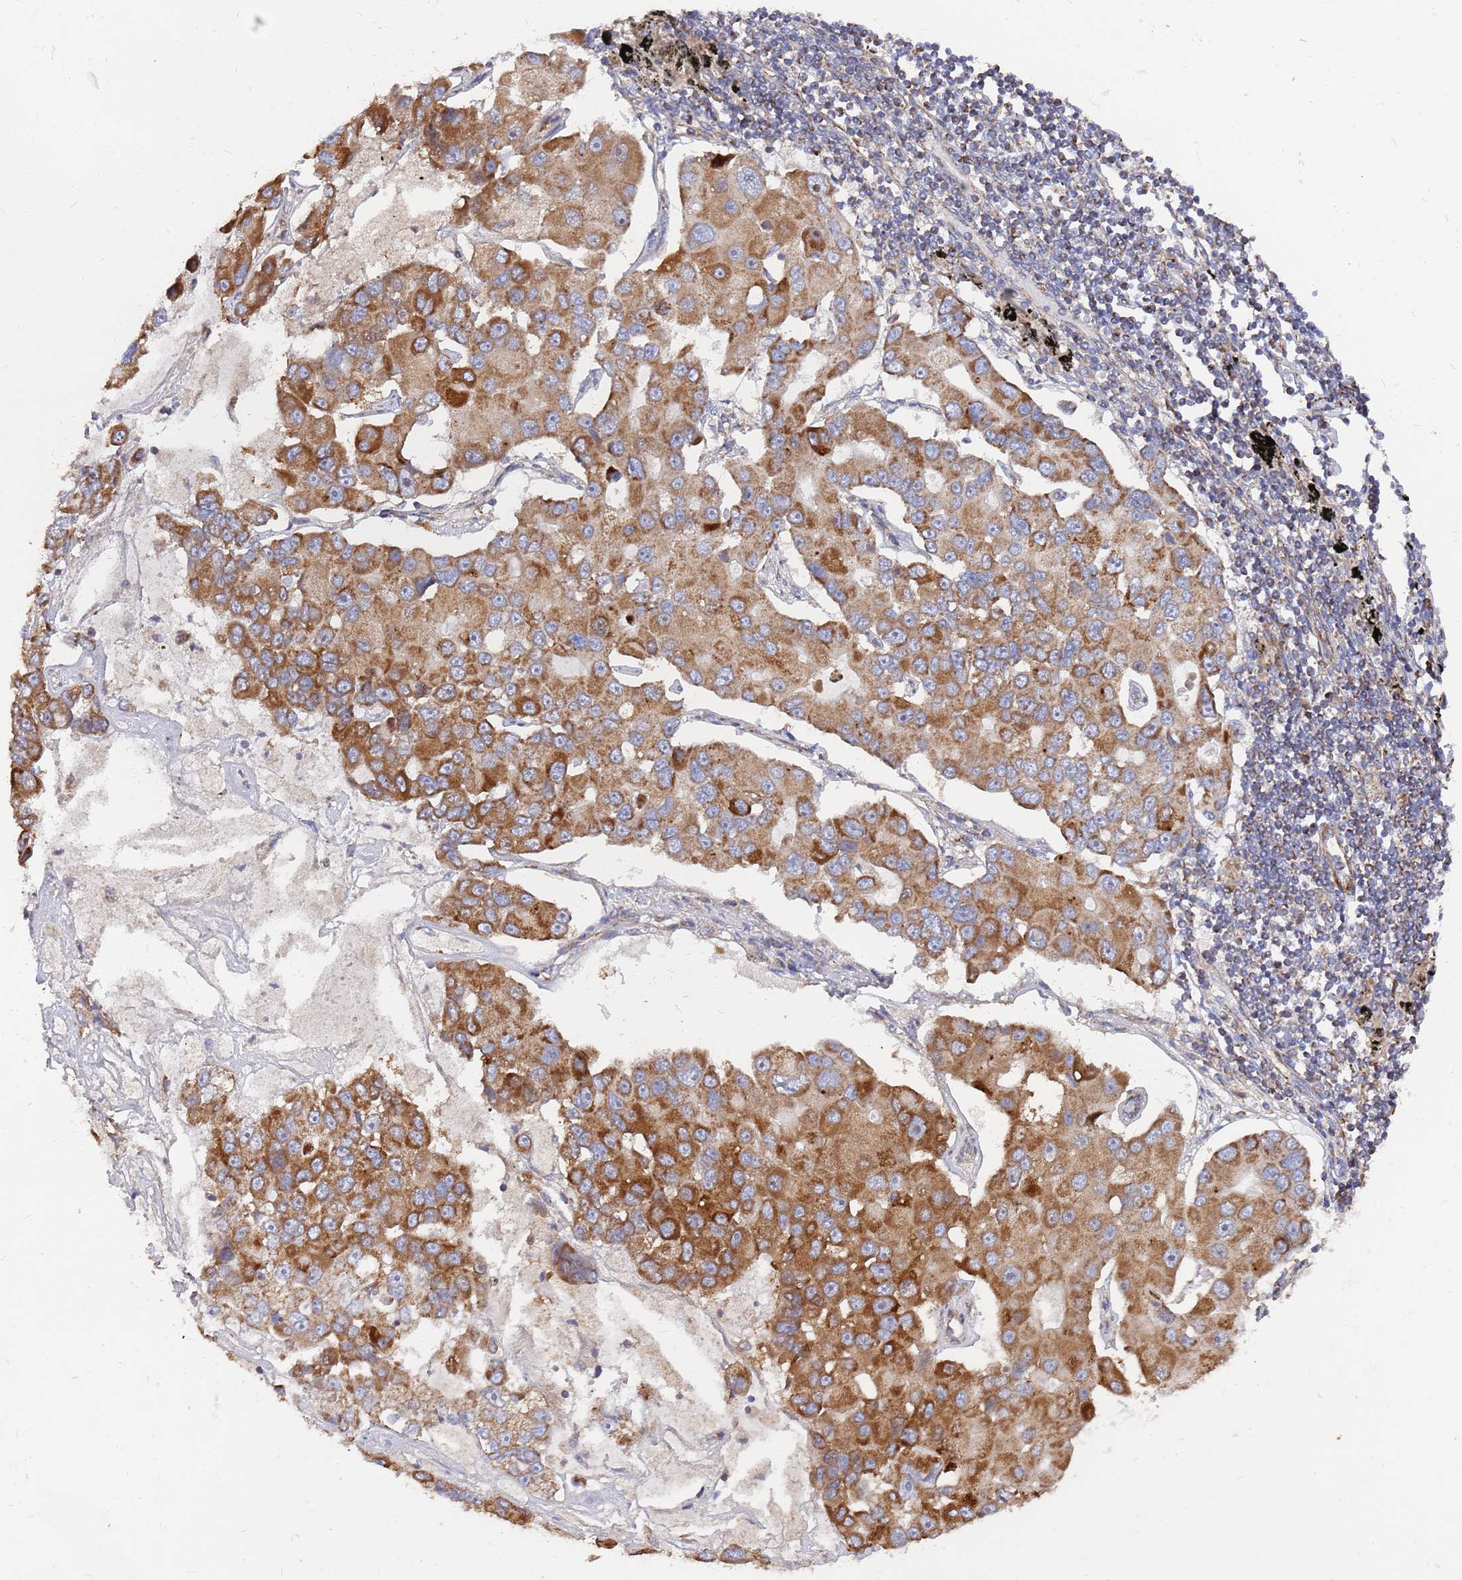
{"staining": {"intensity": "moderate", "quantity": ">75%", "location": "cytoplasmic/membranous"}, "tissue": "lung cancer", "cell_type": "Tumor cells", "image_type": "cancer", "snomed": [{"axis": "morphology", "description": "Adenocarcinoma, NOS"}, {"axis": "topography", "description": "Lung"}], "caption": "Lung adenocarcinoma stained with a protein marker reveals moderate staining in tumor cells.", "gene": "WDFY3", "patient": {"sex": "female", "age": 54}}